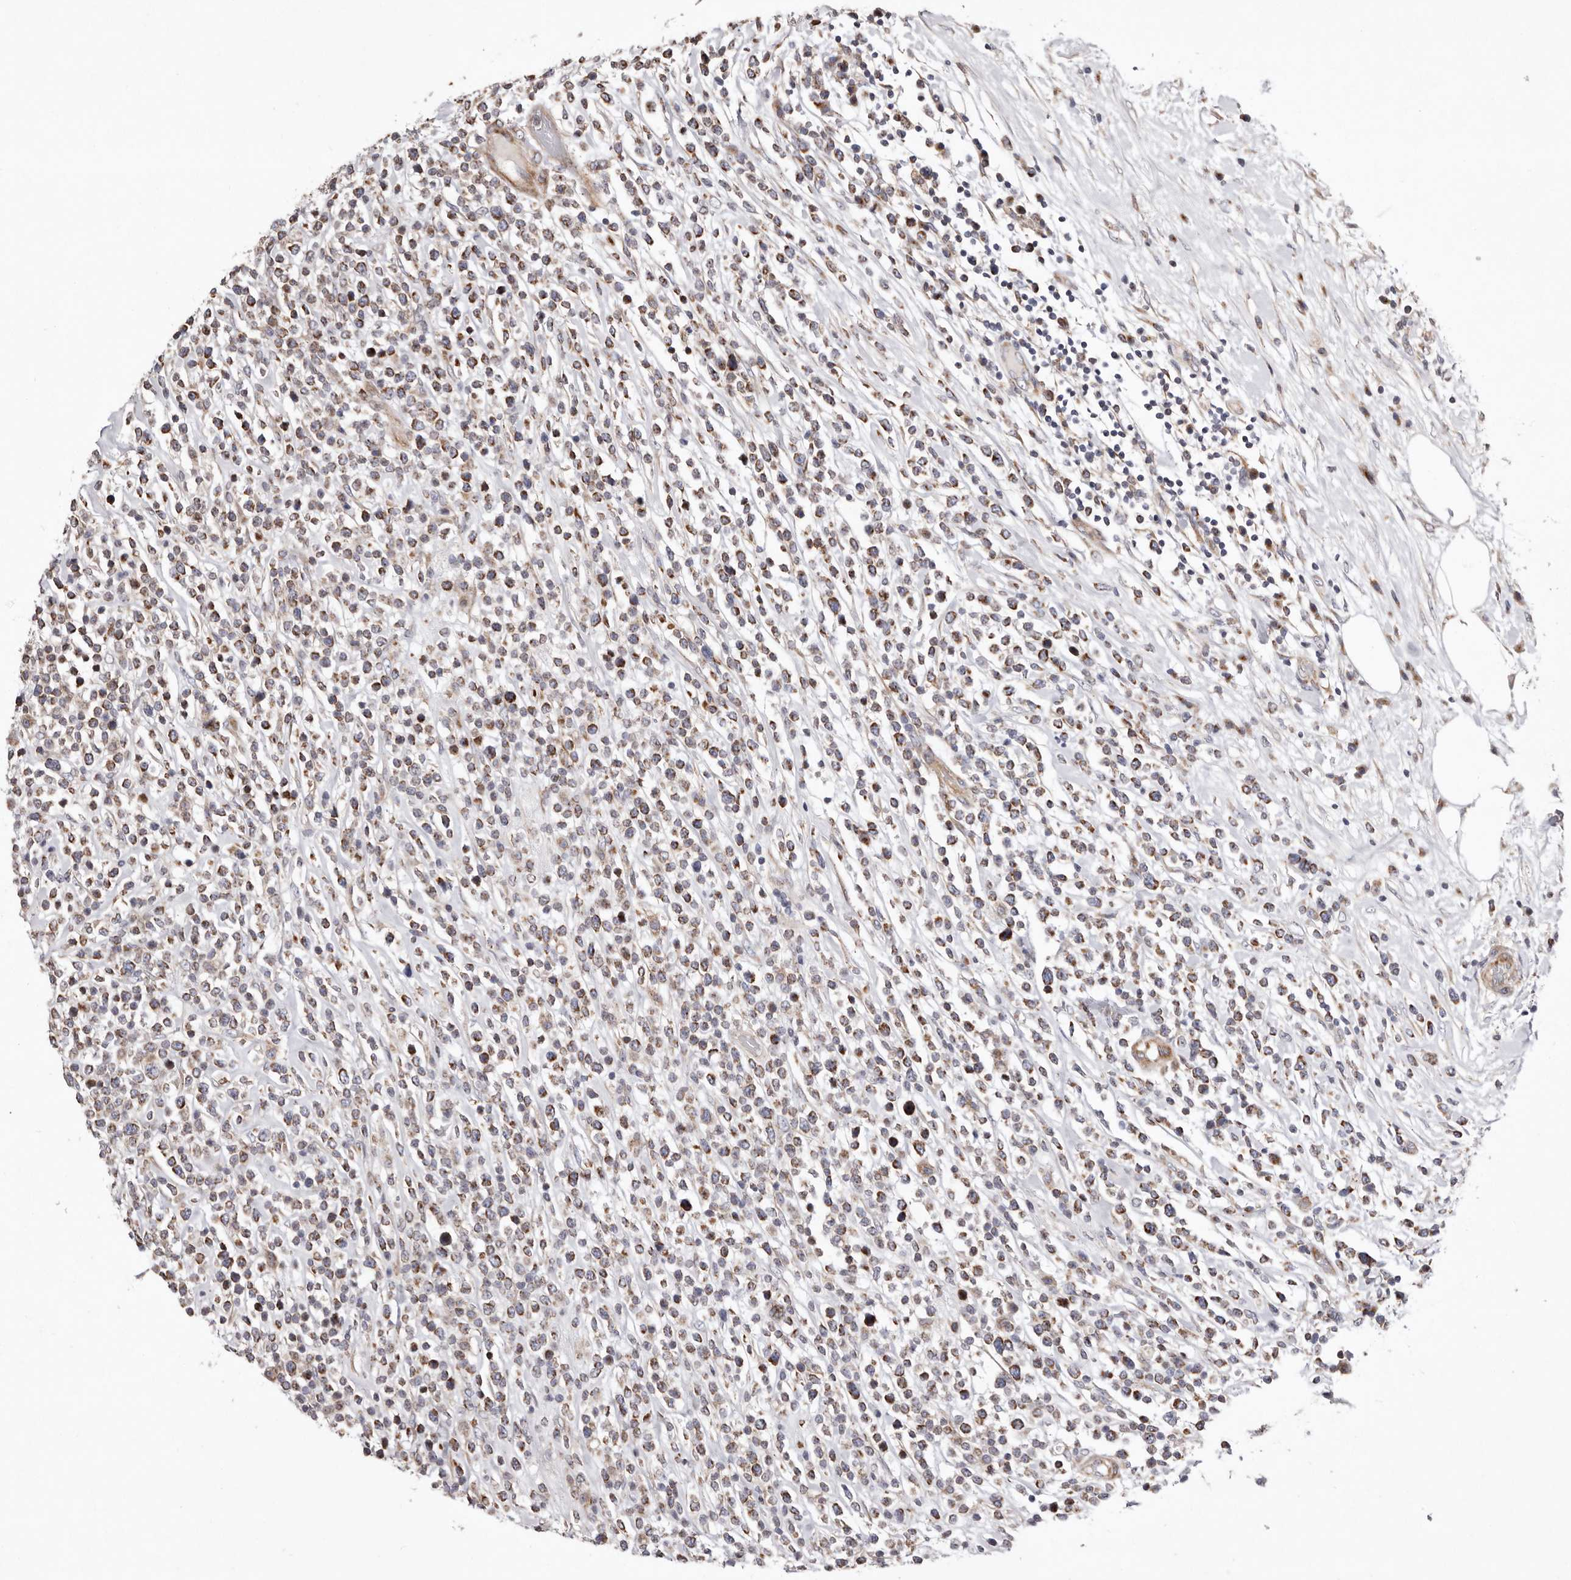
{"staining": {"intensity": "moderate", "quantity": ">75%", "location": "cytoplasmic/membranous"}, "tissue": "lymphoma", "cell_type": "Tumor cells", "image_type": "cancer", "snomed": [{"axis": "morphology", "description": "Malignant lymphoma, non-Hodgkin's type, High grade"}, {"axis": "topography", "description": "Colon"}], "caption": "Immunohistochemistry (IHC) (DAB (3,3'-diaminobenzidine)) staining of high-grade malignant lymphoma, non-Hodgkin's type demonstrates moderate cytoplasmic/membranous protein positivity in approximately >75% of tumor cells.", "gene": "TIMM17B", "patient": {"sex": "female", "age": 53}}